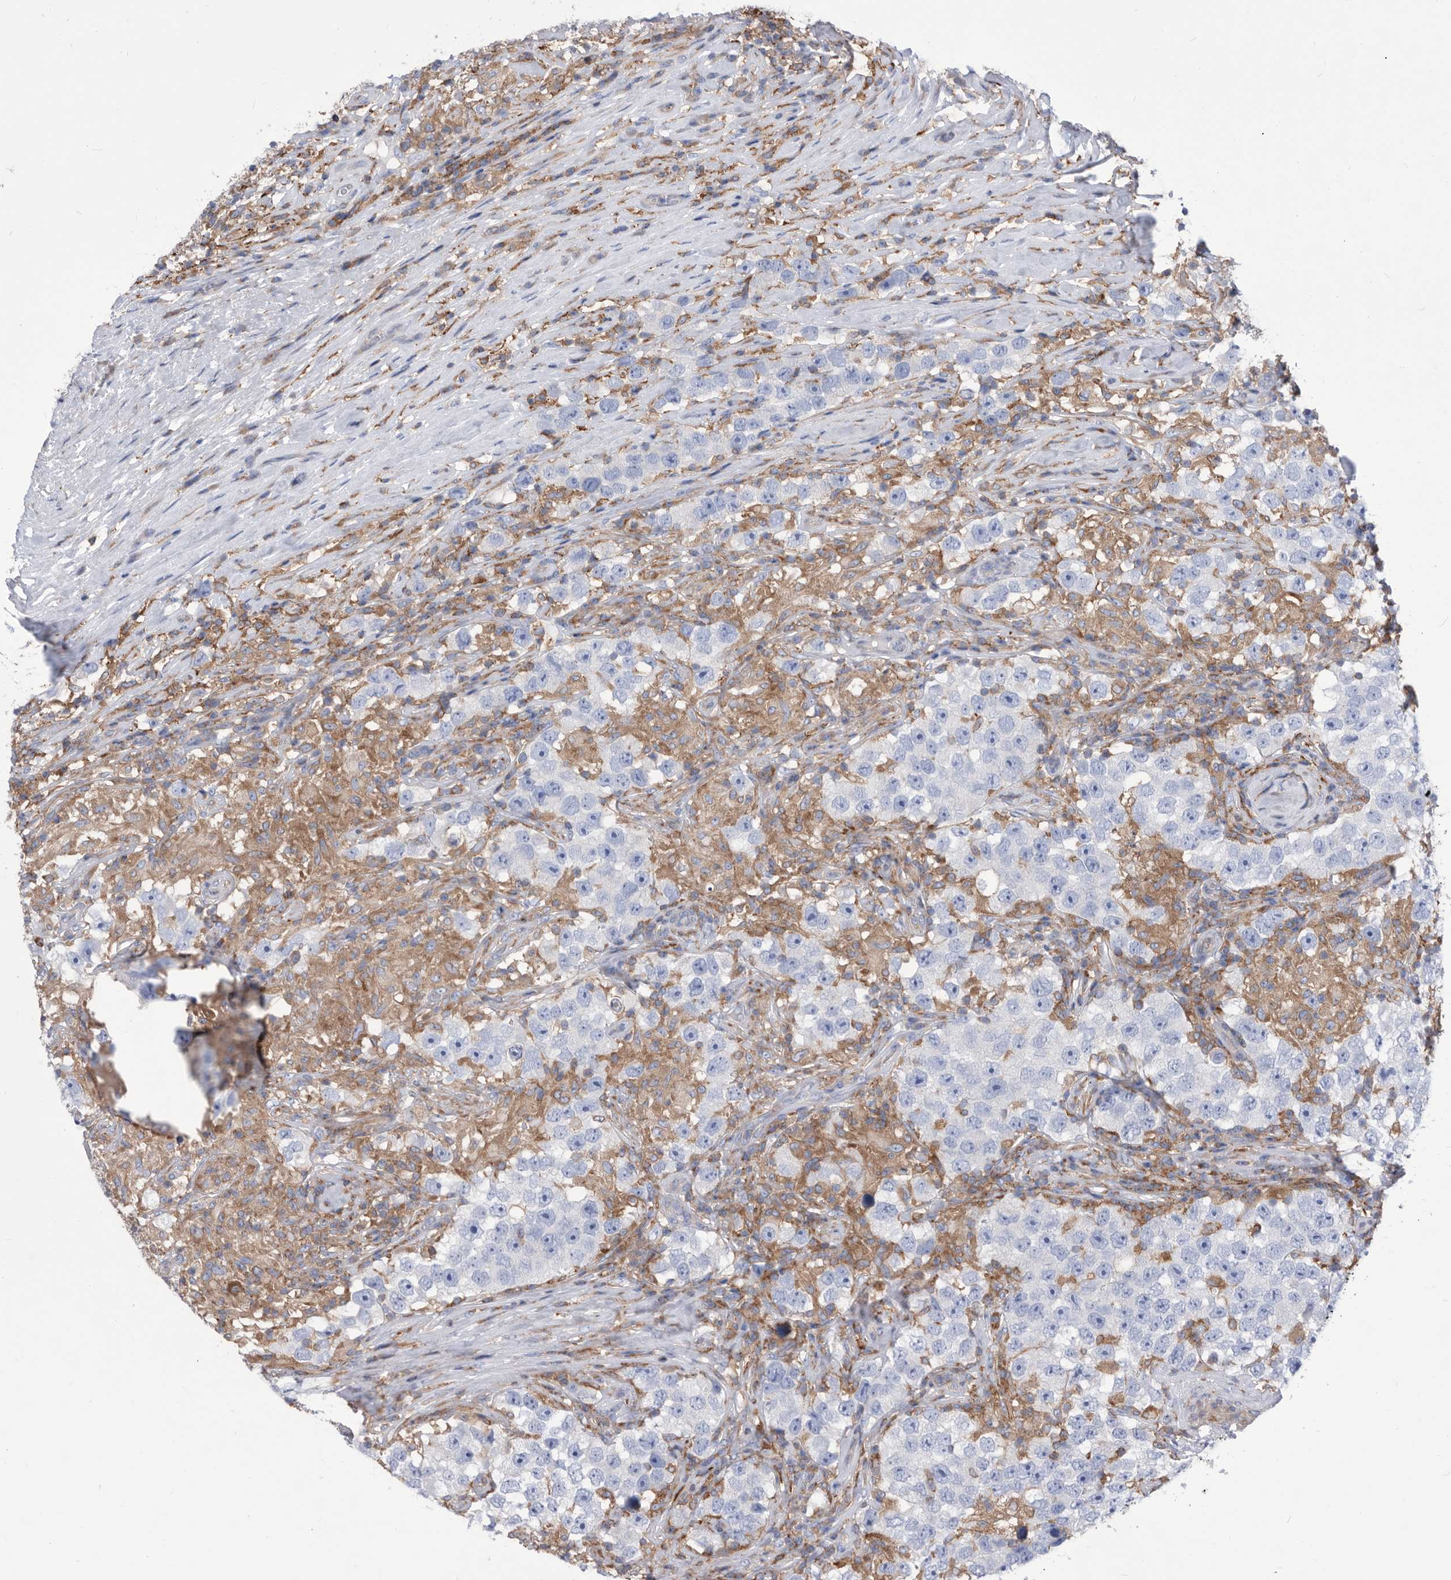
{"staining": {"intensity": "negative", "quantity": "none", "location": "none"}, "tissue": "testis cancer", "cell_type": "Tumor cells", "image_type": "cancer", "snomed": [{"axis": "morphology", "description": "Seminoma, NOS"}, {"axis": "topography", "description": "Testis"}], "caption": "Immunohistochemical staining of testis cancer displays no significant expression in tumor cells.", "gene": "SMG7", "patient": {"sex": "male", "age": 49}}